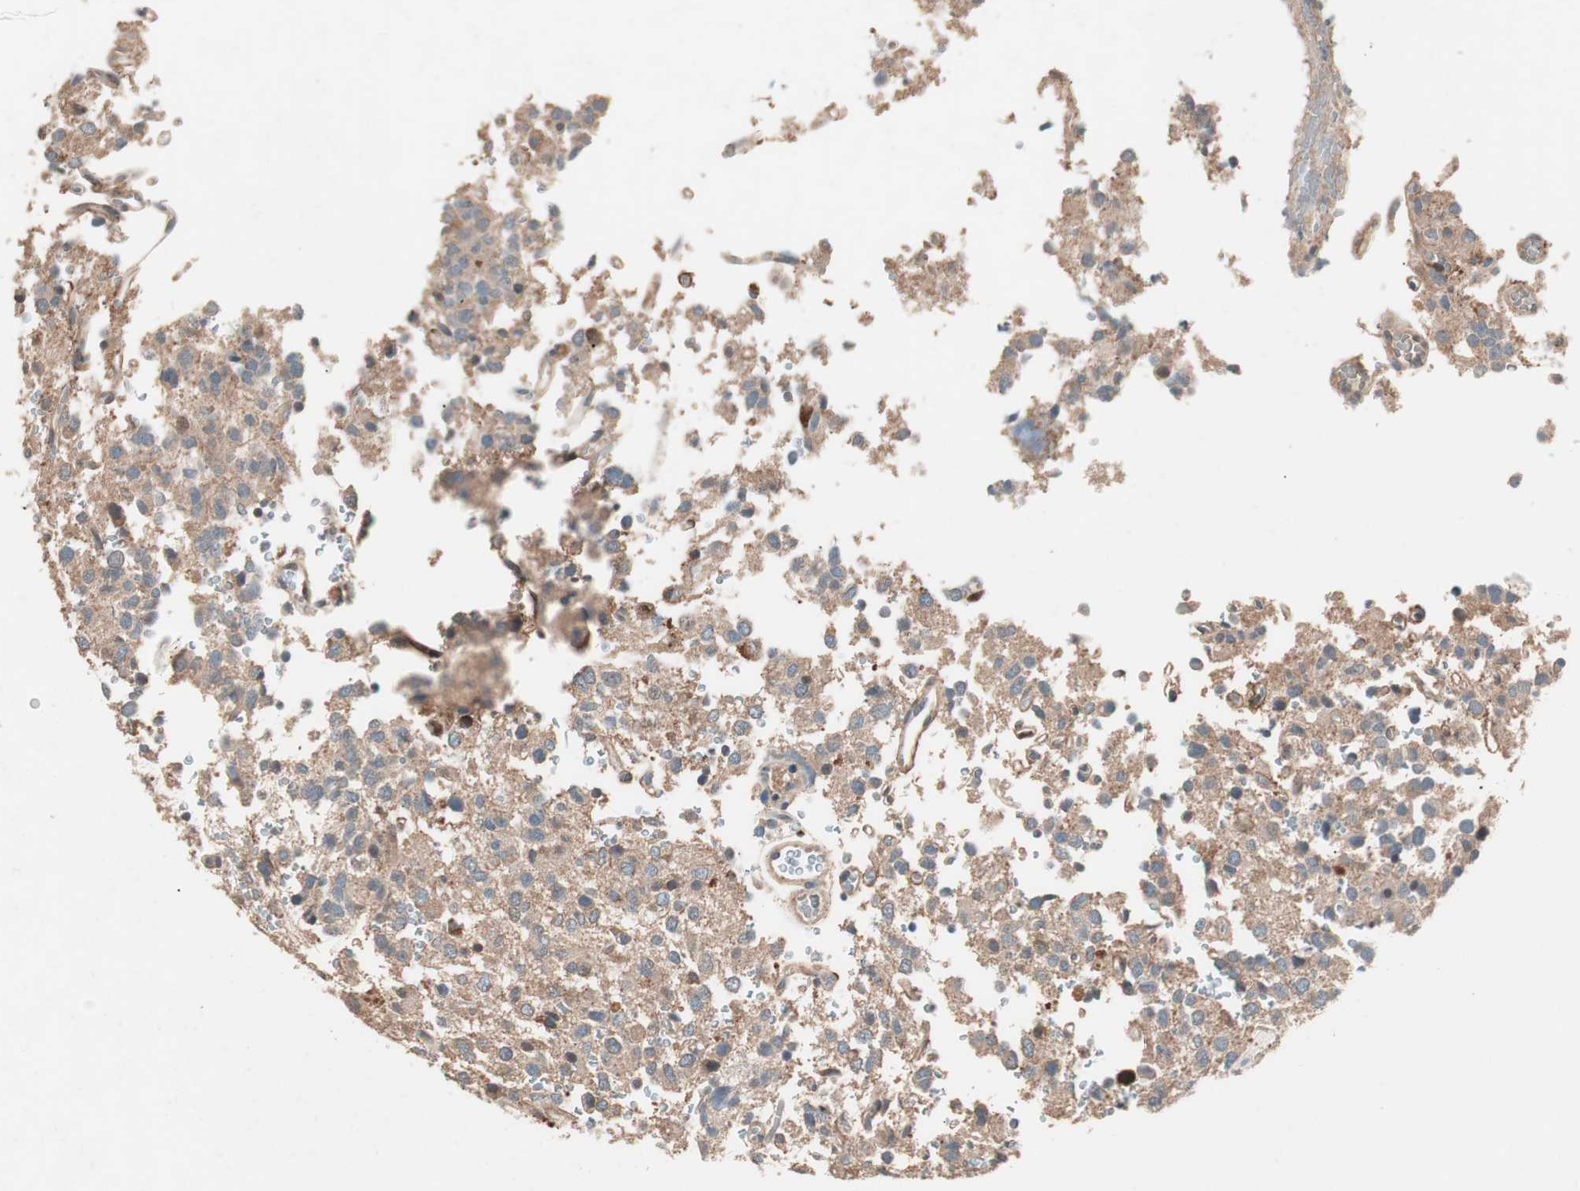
{"staining": {"intensity": "moderate", "quantity": ">75%", "location": "cytoplasmic/membranous"}, "tissue": "glioma", "cell_type": "Tumor cells", "image_type": "cancer", "snomed": [{"axis": "morphology", "description": "Glioma, malignant, High grade"}, {"axis": "topography", "description": "Brain"}], "caption": "DAB (3,3'-diaminobenzidine) immunohistochemical staining of malignant glioma (high-grade) demonstrates moderate cytoplasmic/membranous protein positivity in about >75% of tumor cells.", "gene": "NFRKB", "patient": {"sex": "male", "age": 47}}